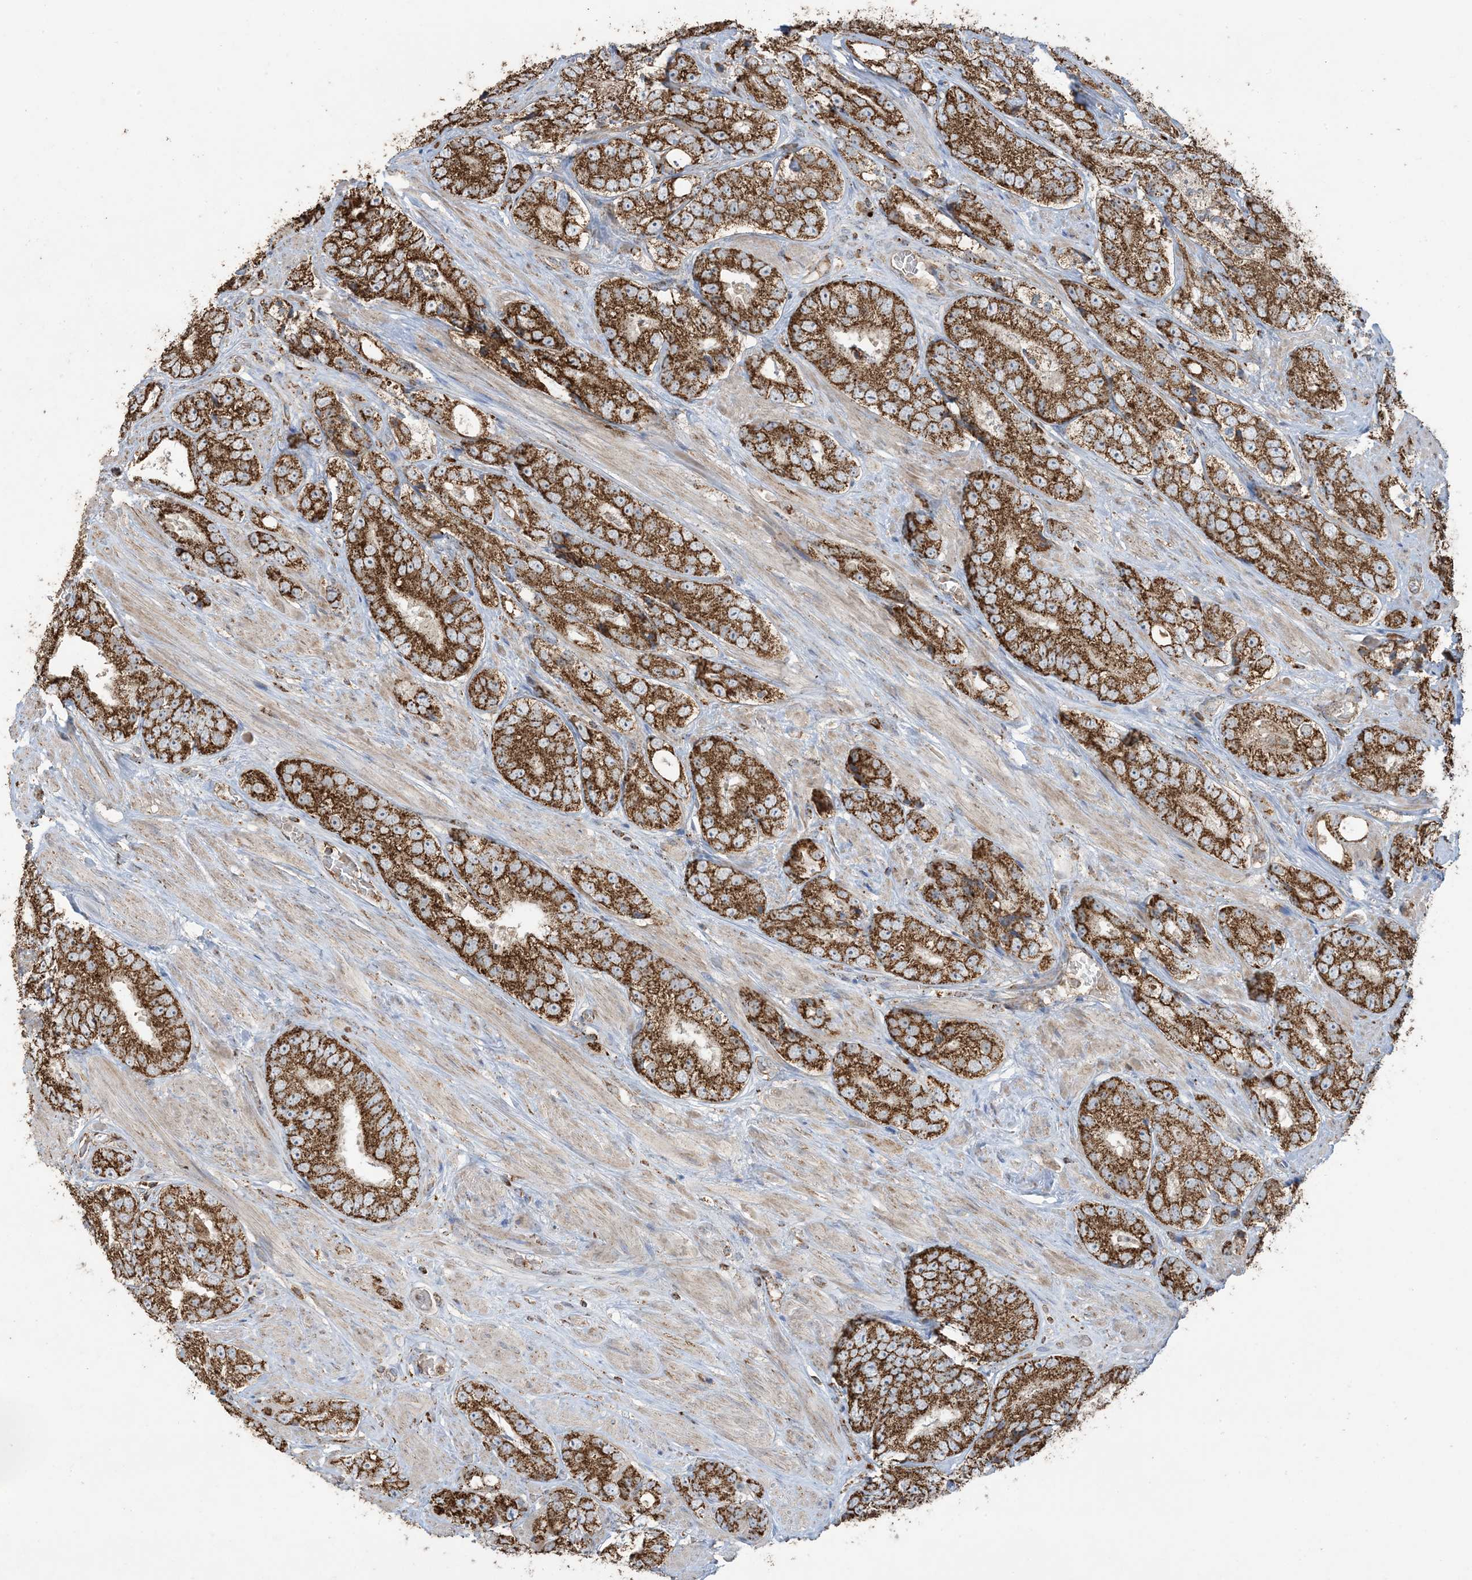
{"staining": {"intensity": "strong", "quantity": ">75%", "location": "cytoplasmic/membranous"}, "tissue": "prostate cancer", "cell_type": "Tumor cells", "image_type": "cancer", "snomed": [{"axis": "morphology", "description": "Adenocarcinoma, High grade"}, {"axis": "topography", "description": "Prostate"}], "caption": "Prostate cancer stained with immunohistochemistry displays strong cytoplasmic/membranous positivity in about >75% of tumor cells.", "gene": "AGA", "patient": {"sex": "male", "age": 56}}